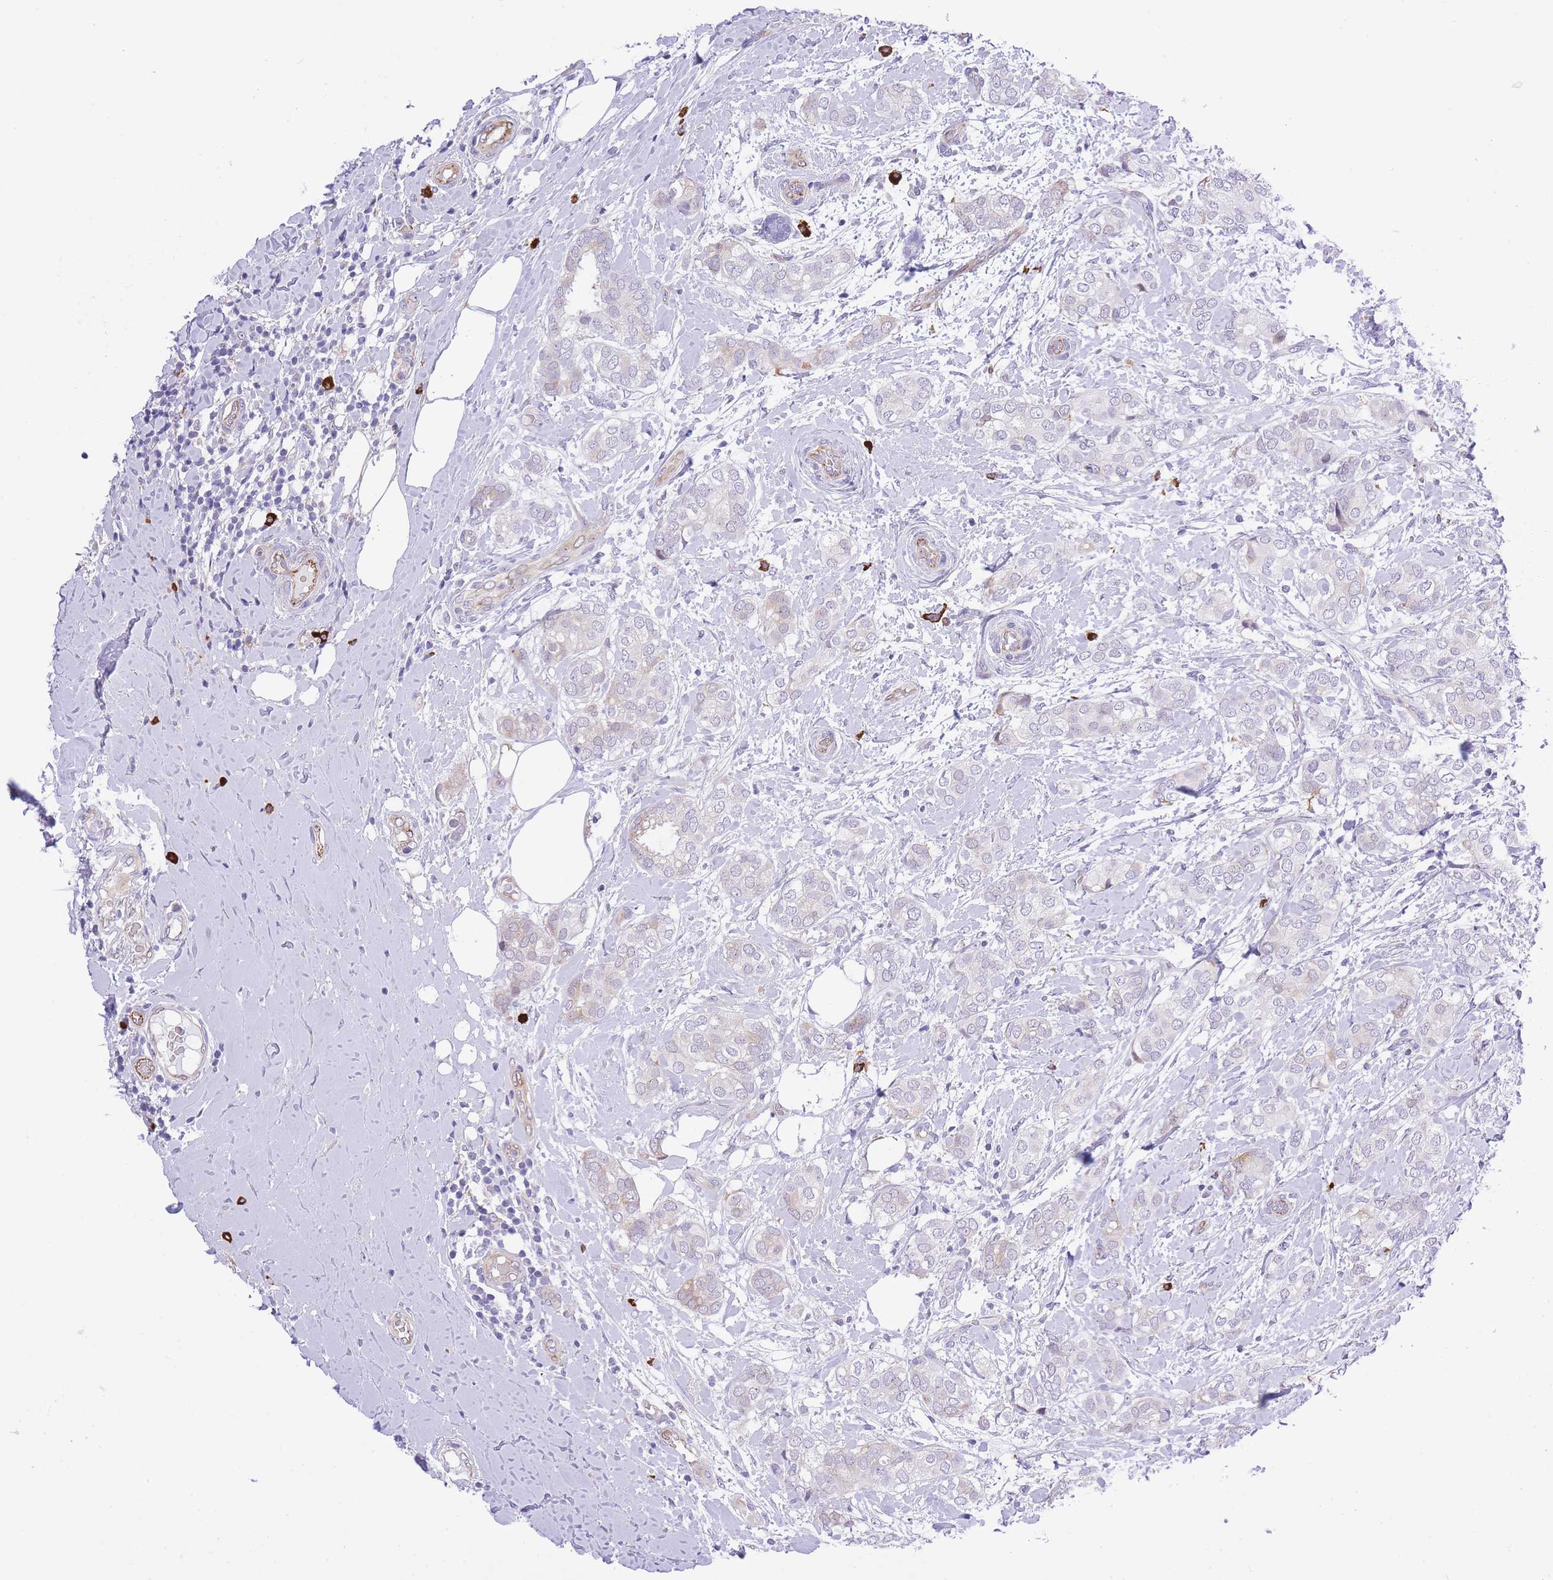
{"staining": {"intensity": "negative", "quantity": "none", "location": "none"}, "tissue": "breast cancer", "cell_type": "Tumor cells", "image_type": "cancer", "snomed": [{"axis": "morphology", "description": "Duct carcinoma"}, {"axis": "topography", "description": "Breast"}], "caption": "This is an IHC image of breast cancer (infiltrating ductal carcinoma). There is no staining in tumor cells.", "gene": "MEIOSIN", "patient": {"sex": "female", "age": 73}}